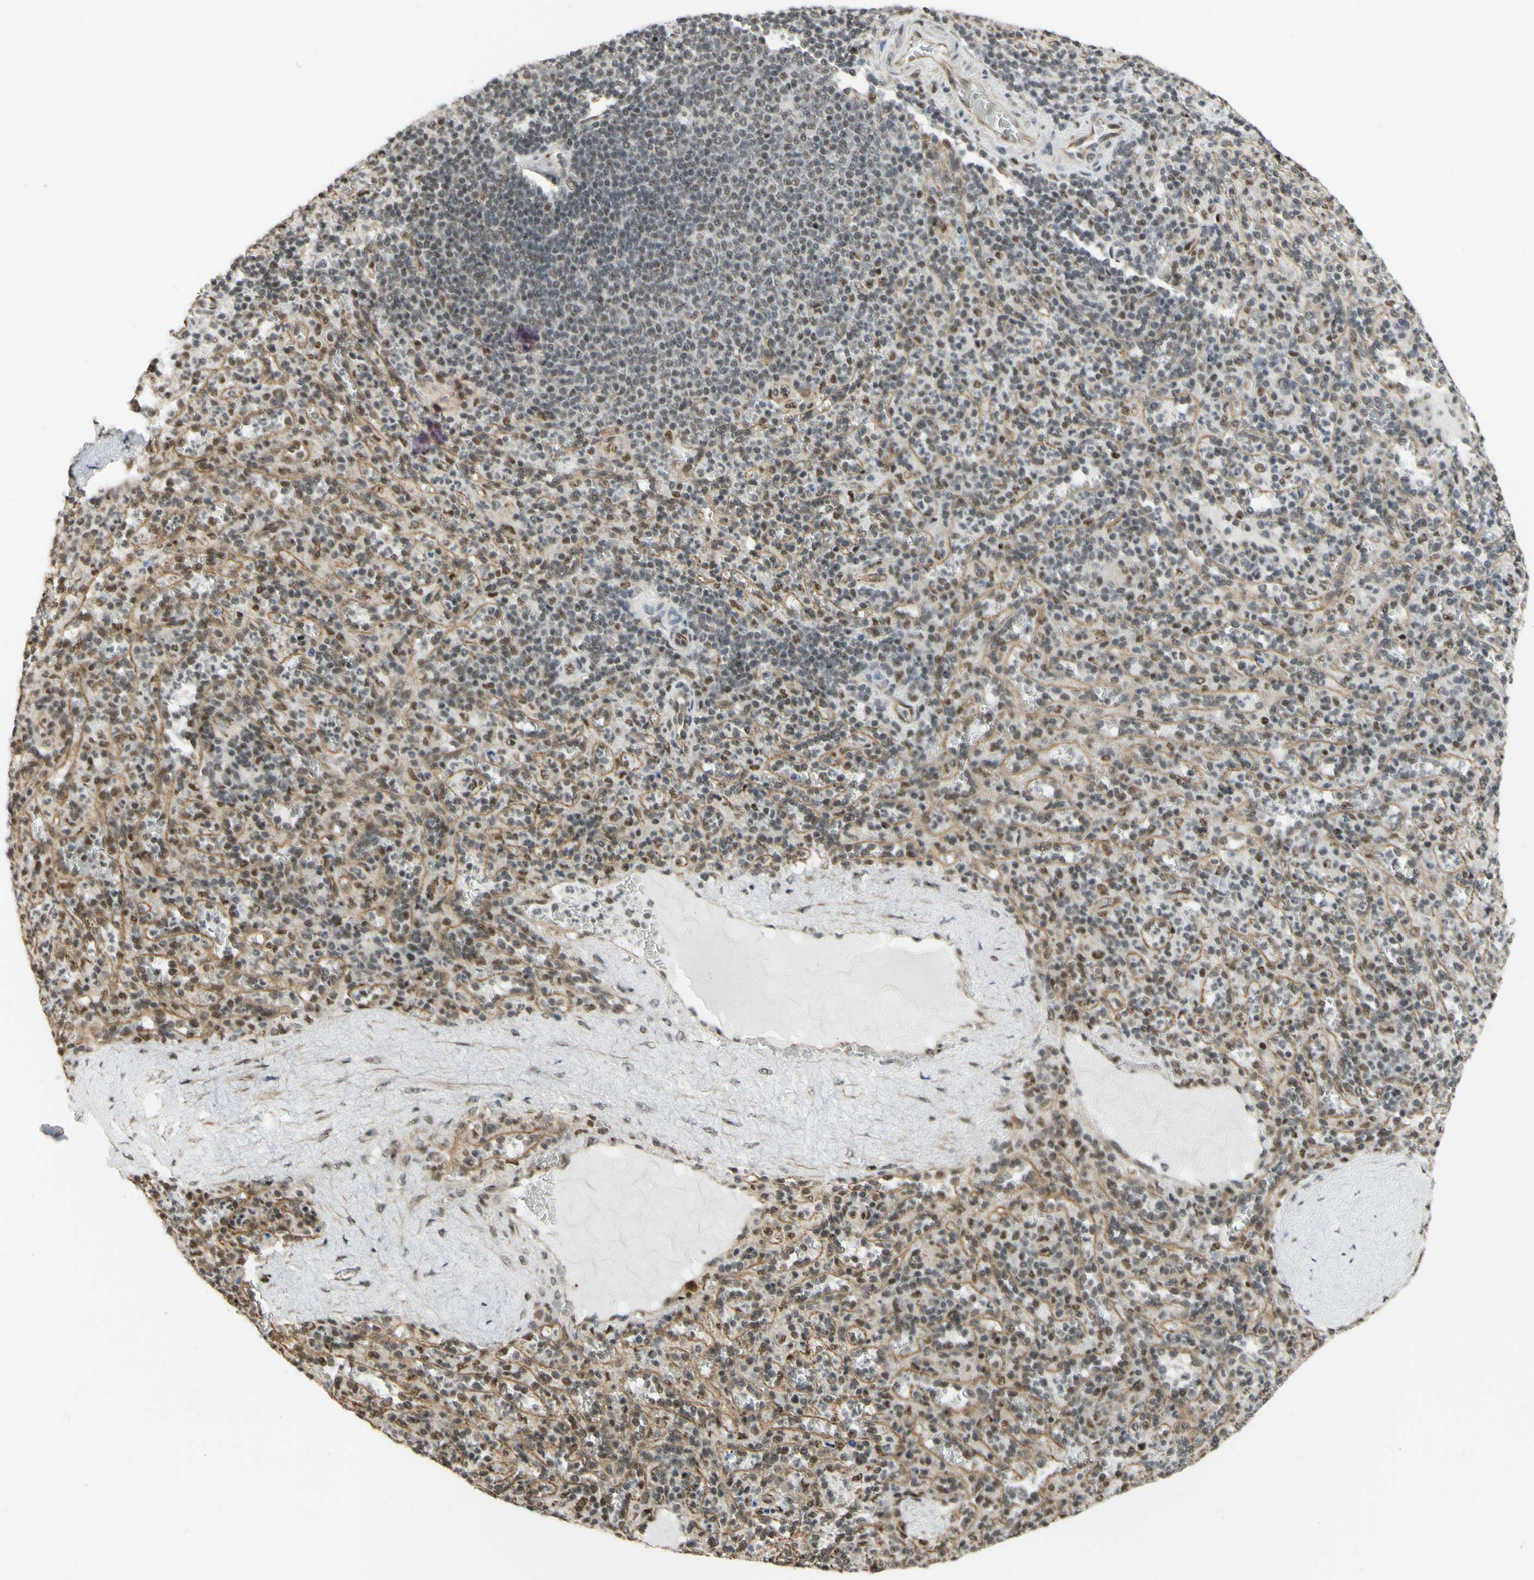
{"staining": {"intensity": "moderate", "quantity": ">75%", "location": "nuclear"}, "tissue": "spleen", "cell_type": "Cells in red pulp", "image_type": "normal", "snomed": [{"axis": "morphology", "description": "Normal tissue, NOS"}, {"axis": "topography", "description": "Spleen"}], "caption": "Cells in red pulp demonstrate medium levels of moderate nuclear staining in about >75% of cells in normal human spleen. (DAB = brown stain, brightfield microscopy at high magnification).", "gene": "SAP18", "patient": {"sex": "male", "age": 36}}